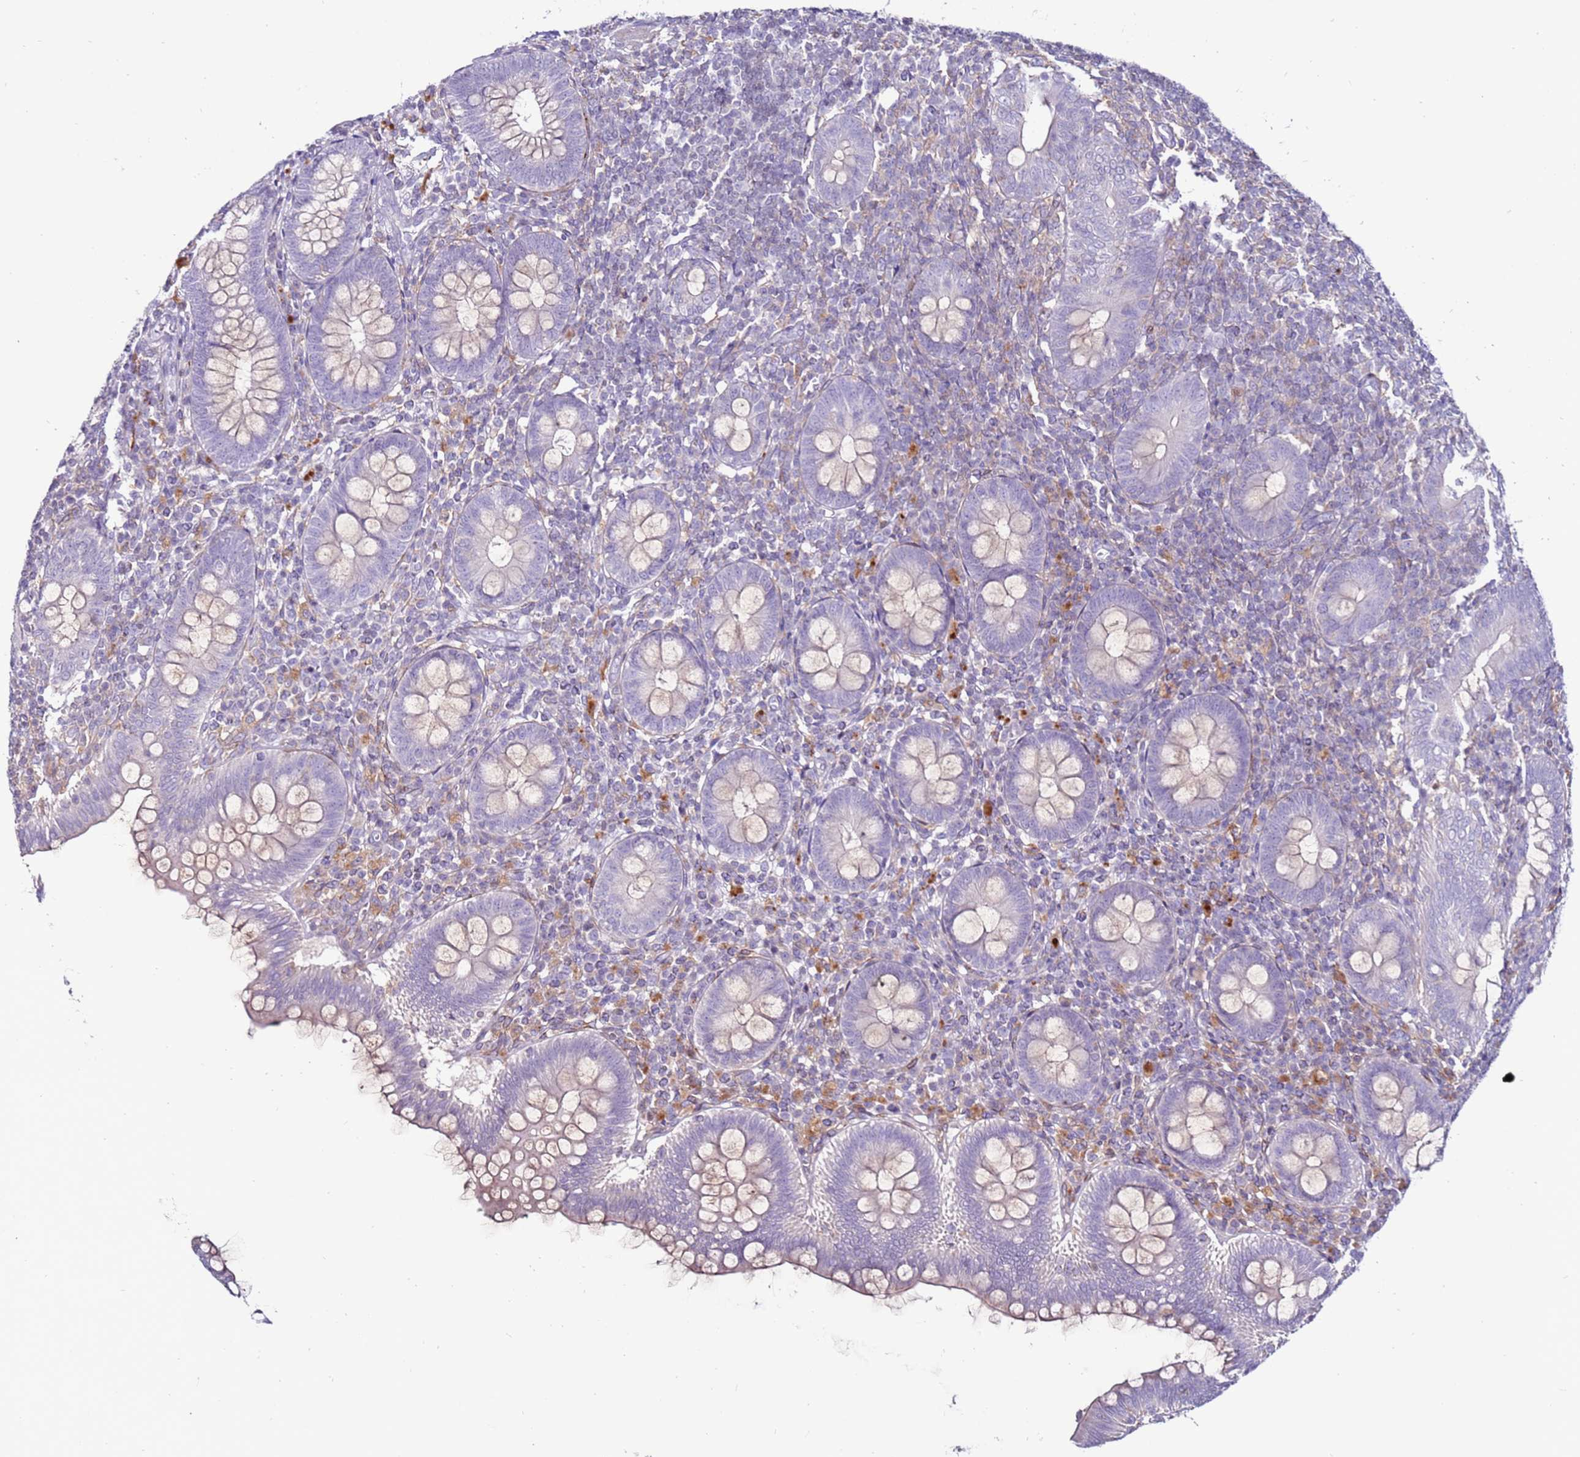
{"staining": {"intensity": "weak", "quantity": "<25%", "location": "cytoplasmic/membranous"}, "tissue": "appendix", "cell_type": "Glandular cells", "image_type": "normal", "snomed": [{"axis": "morphology", "description": "Normal tissue, NOS"}, {"axis": "topography", "description": "Appendix"}], "caption": "High power microscopy histopathology image of an IHC micrograph of unremarkable appendix, revealing no significant positivity in glandular cells. (DAB (3,3'-diaminobenzidine) immunohistochemistry, high magnification).", "gene": "CLEC4M", "patient": {"sex": "male", "age": 14}}